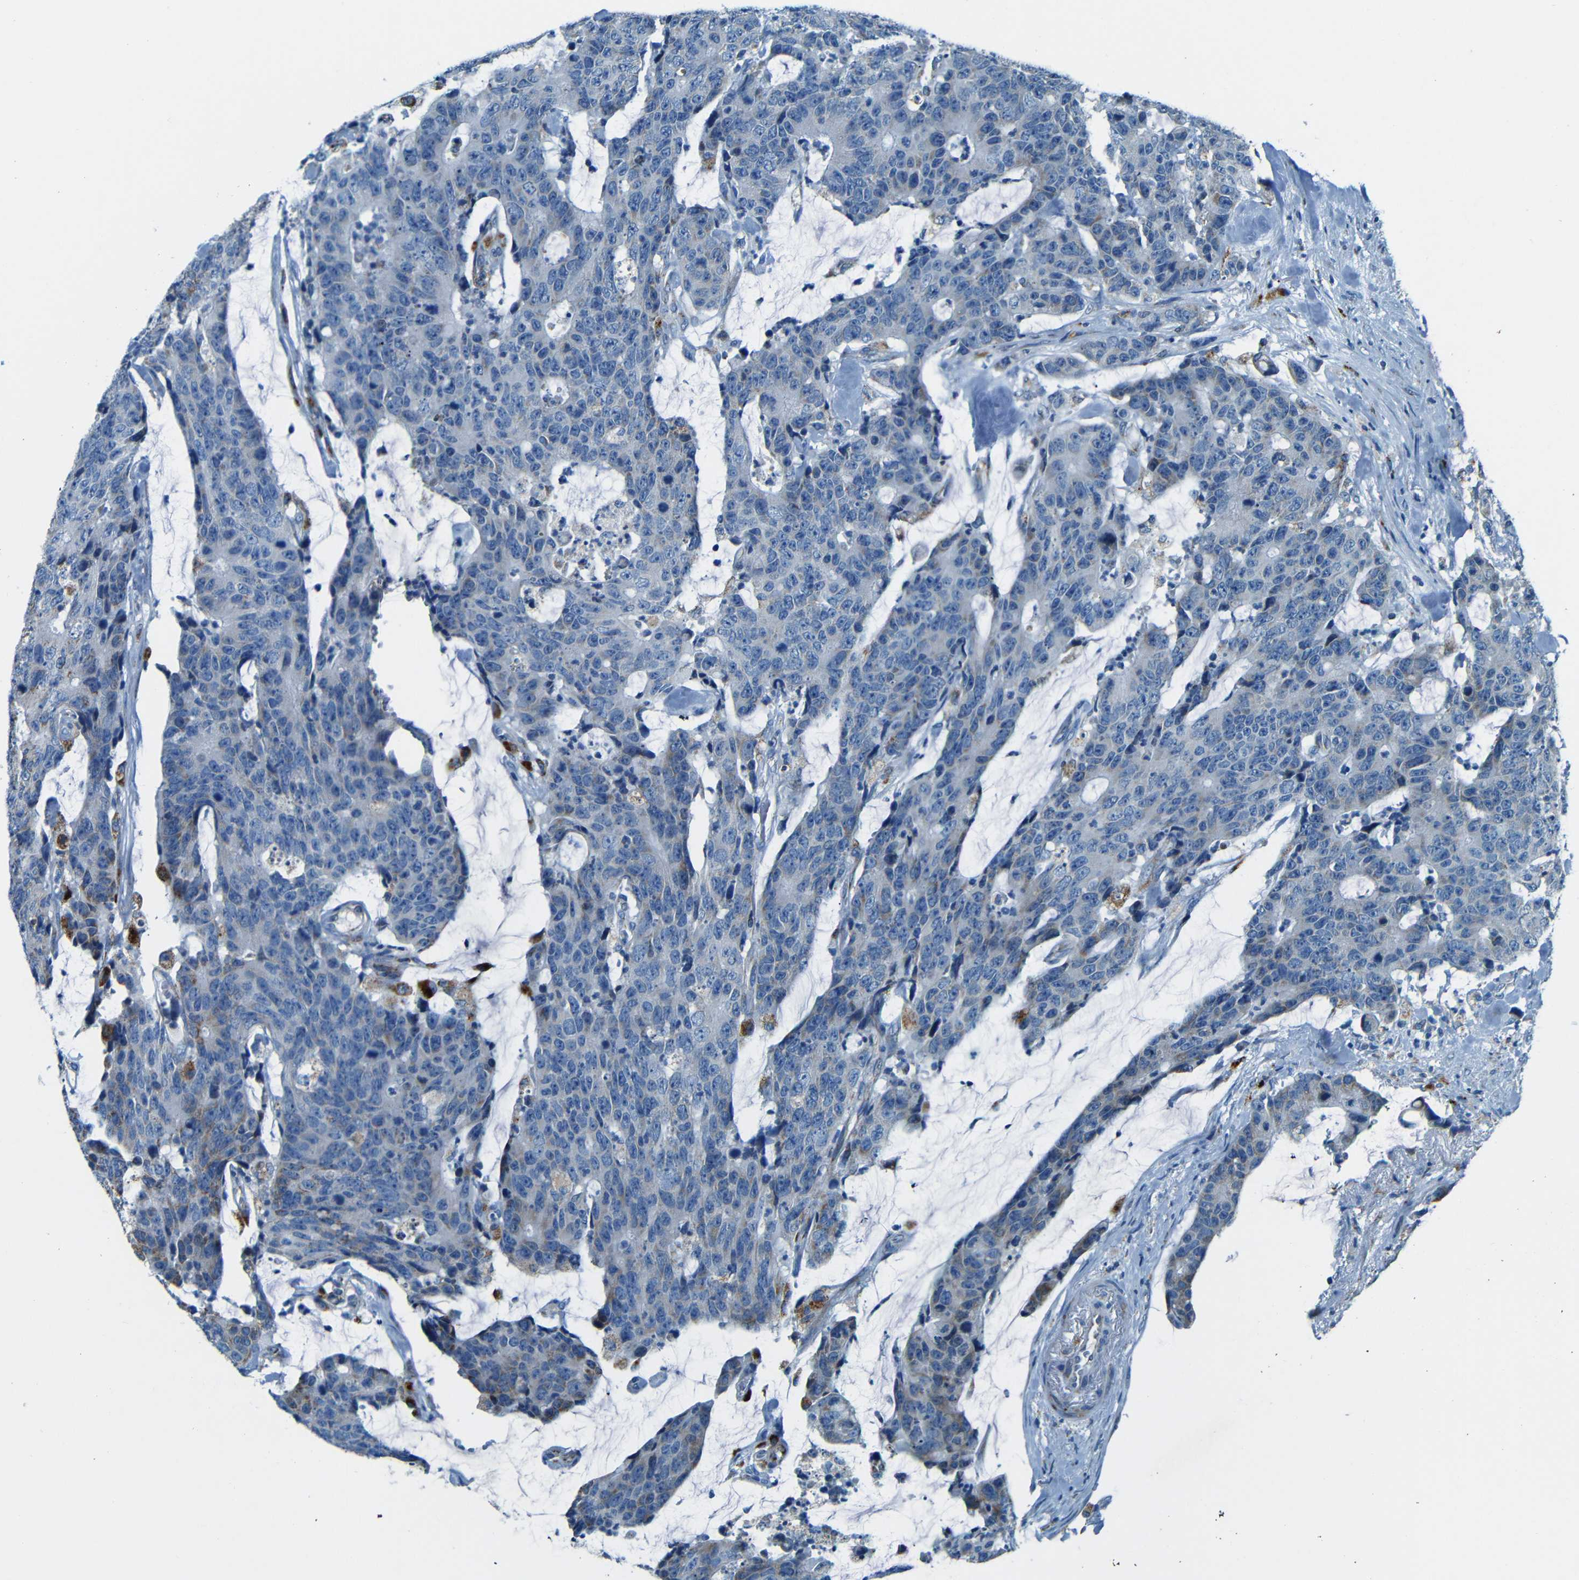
{"staining": {"intensity": "negative", "quantity": "none", "location": "none"}, "tissue": "colorectal cancer", "cell_type": "Tumor cells", "image_type": "cancer", "snomed": [{"axis": "morphology", "description": "Adenocarcinoma, NOS"}, {"axis": "topography", "description": "Colon"}], "caption": "Immunohistochemistry (IHC) of colorectal adenocarcinoma exhibits no expression in tumor cells.", "gene": "WSCD2", "patient": {"sex": "female", "age": 86}}